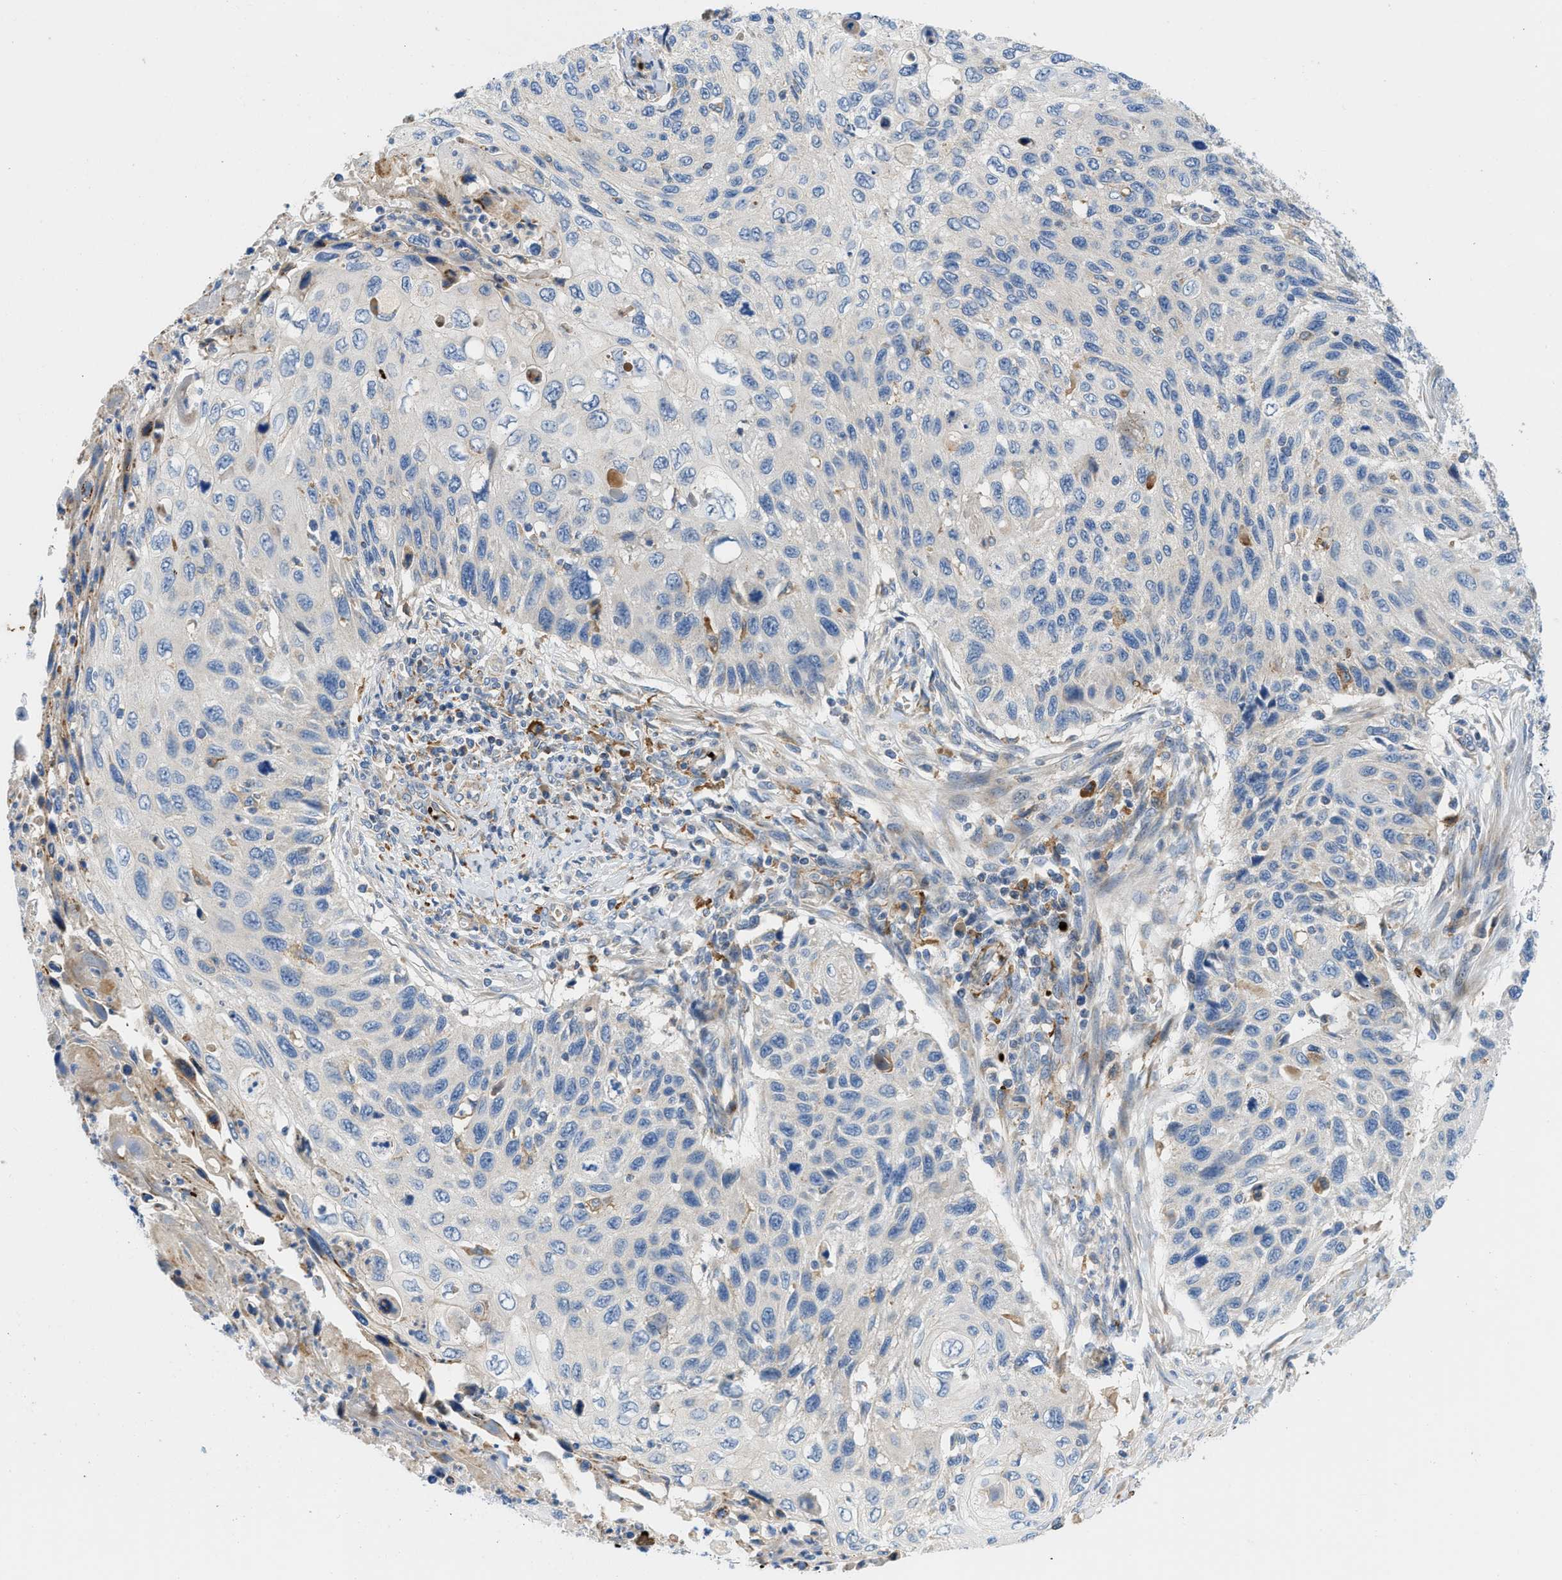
{"staining": {"intensity": "negative", "quantity": "none", "location": "none"}, "tissue": "cervical cancer", "cell_type": "Tumor cells", "image_type": "cancer", "snomed": [{"axis": "morphology", "description": "Squamous cell carcinoma, NOS"}, {"axis": "topography", "description": "Cervix"}], "caption": "Image shows no protein staining in tumor cells of cervical cancer (squamous cell carcinoma) tissue.", "gene": "ZNF831", "patient": {"sex": "female", "age": 70}}